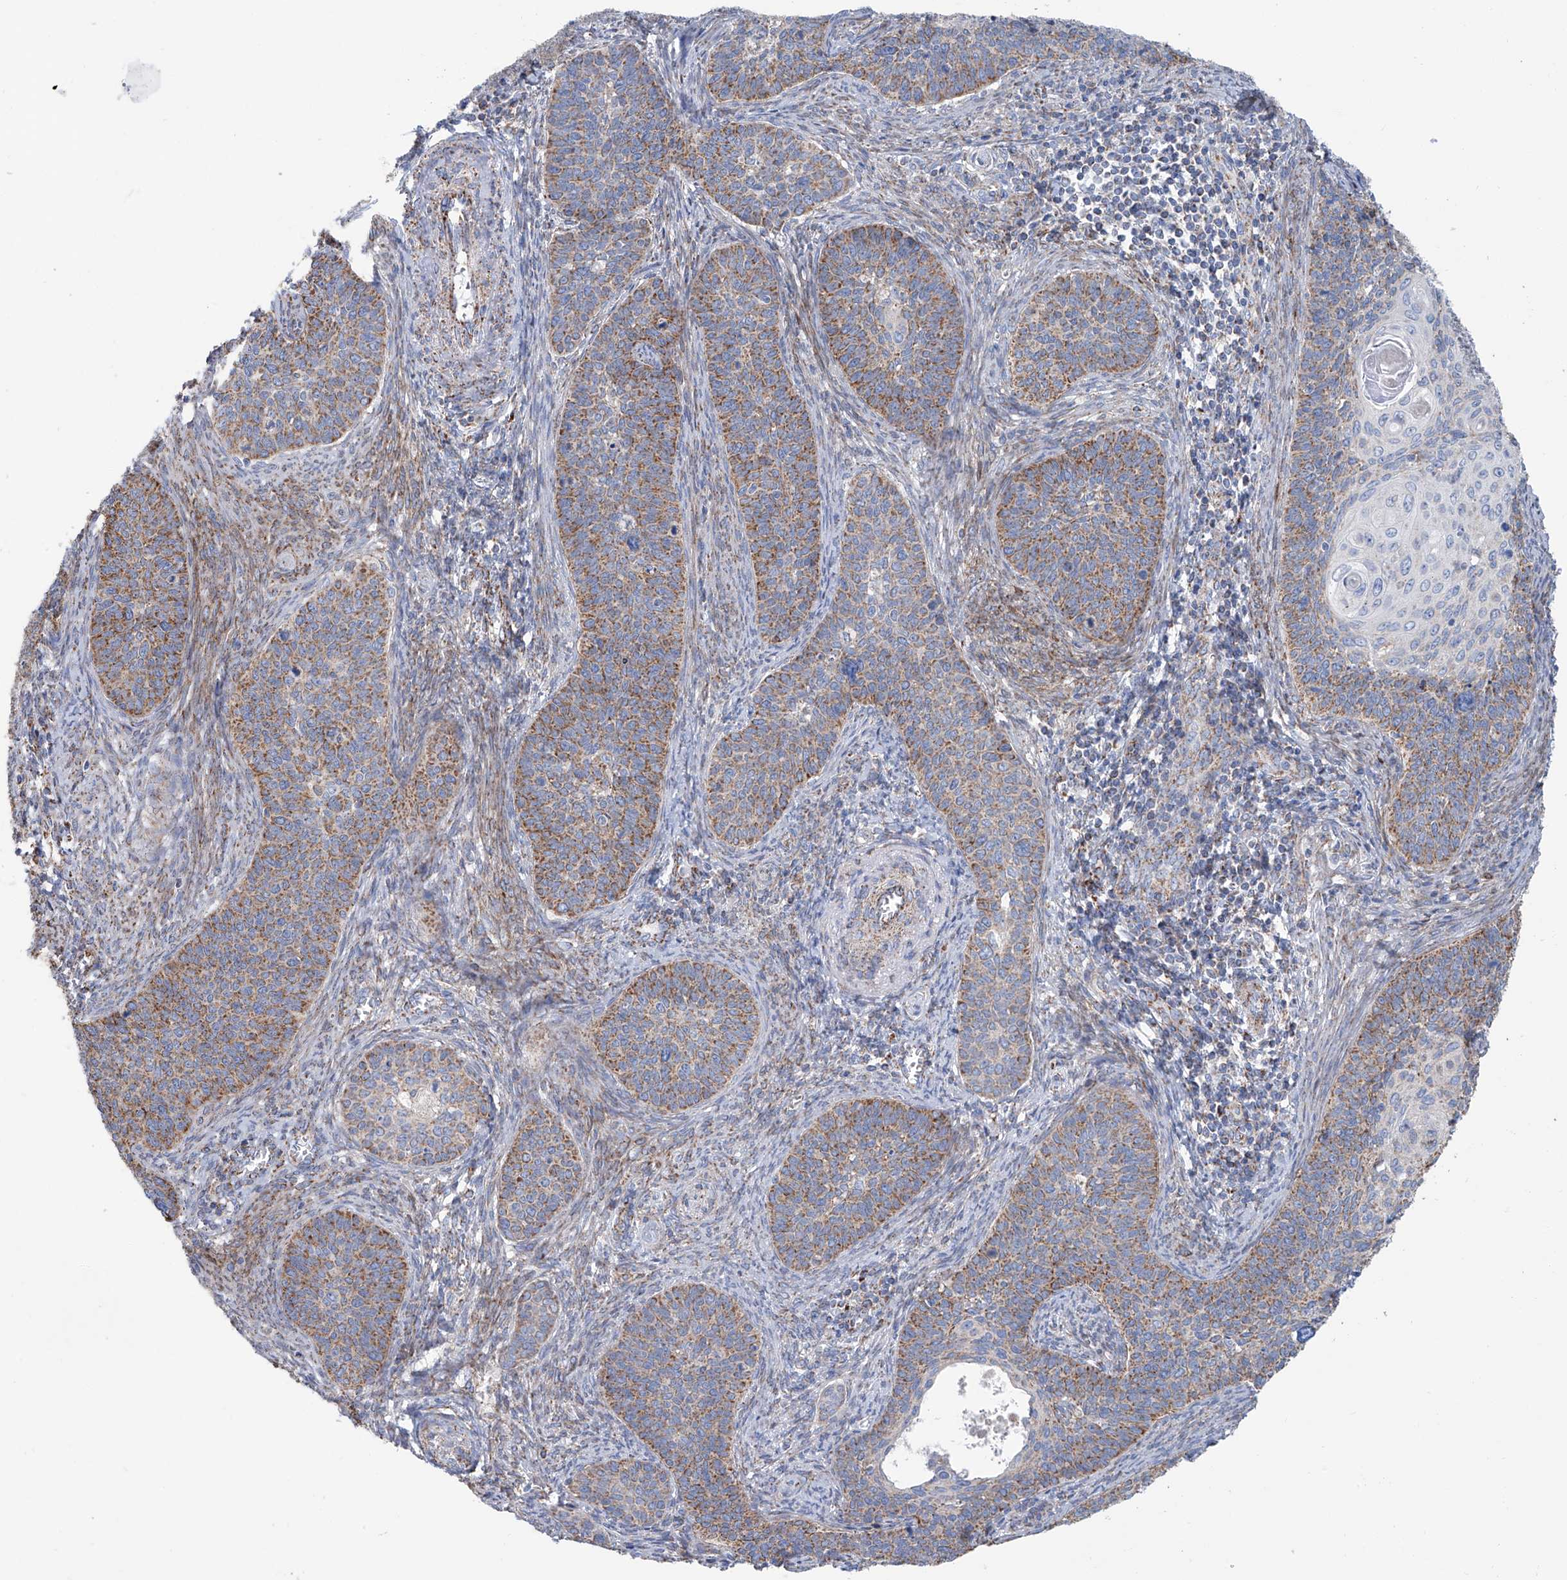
{"staining": {"intensity": "moderate", "quantity": "25%-75%", "location": "cytoplasmic/membranous"}, "tissue": "cervical cancer", "cell_type": "Tumor cells", "image_type": "cancer", "snomed": [{"axis": "morphology", "description": "Squamous cell carcinoma, NOS"}, {"axis": "topography", "description": "Cervix"}], "caption": "Protein analysis of cervical squamous cell carcinoma tissue shows moderate cytoplasmic/membranous expression in approximately 25%-75% of tumor cells.", "gene": "ALDH6A1", "patient": {"sex": "female", "age": 33}}